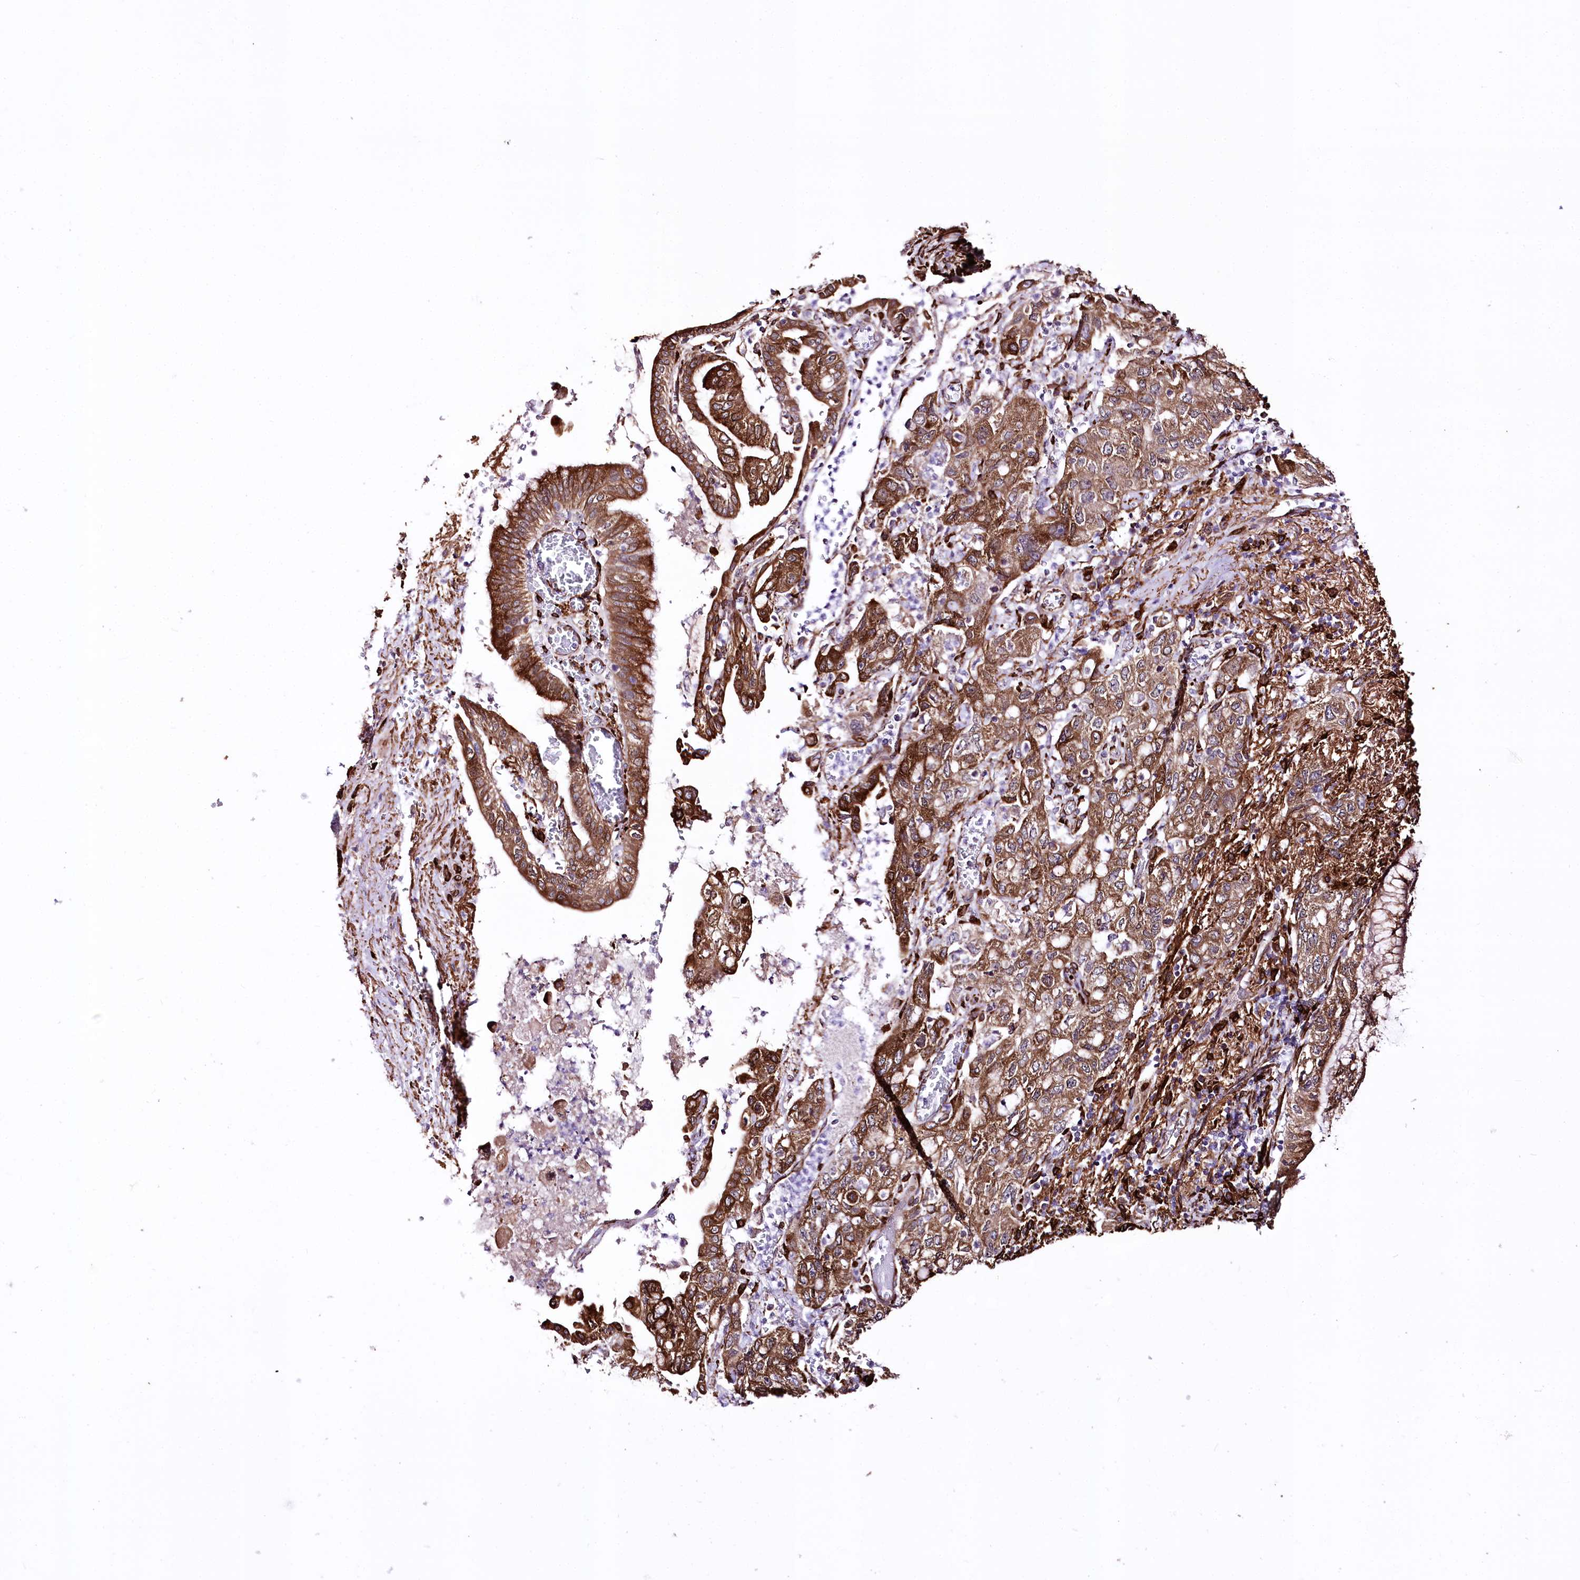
{"staining": {"intensity": "strong", "quantity": ">75%", "location": "cytoplasmic/membranous"}, "tissue": "pancreatic cancer", "cell_type": "Tumor cells", "image_type": "cancer", "snomed": [{"axis": "morphology", "description": "Adenocarcinoma, NOS"}, {"axis": "topography", "description": "Pancreas"}], "caption": "Pancreatic cancer (adenocarcinoma) stained with a brown dye demonstrates strong cytoplasmic/membranous positive positivity in about >75% of tumor cells.", "gene": "WWC1", "patient": {"sex": "female", "age": 73}}